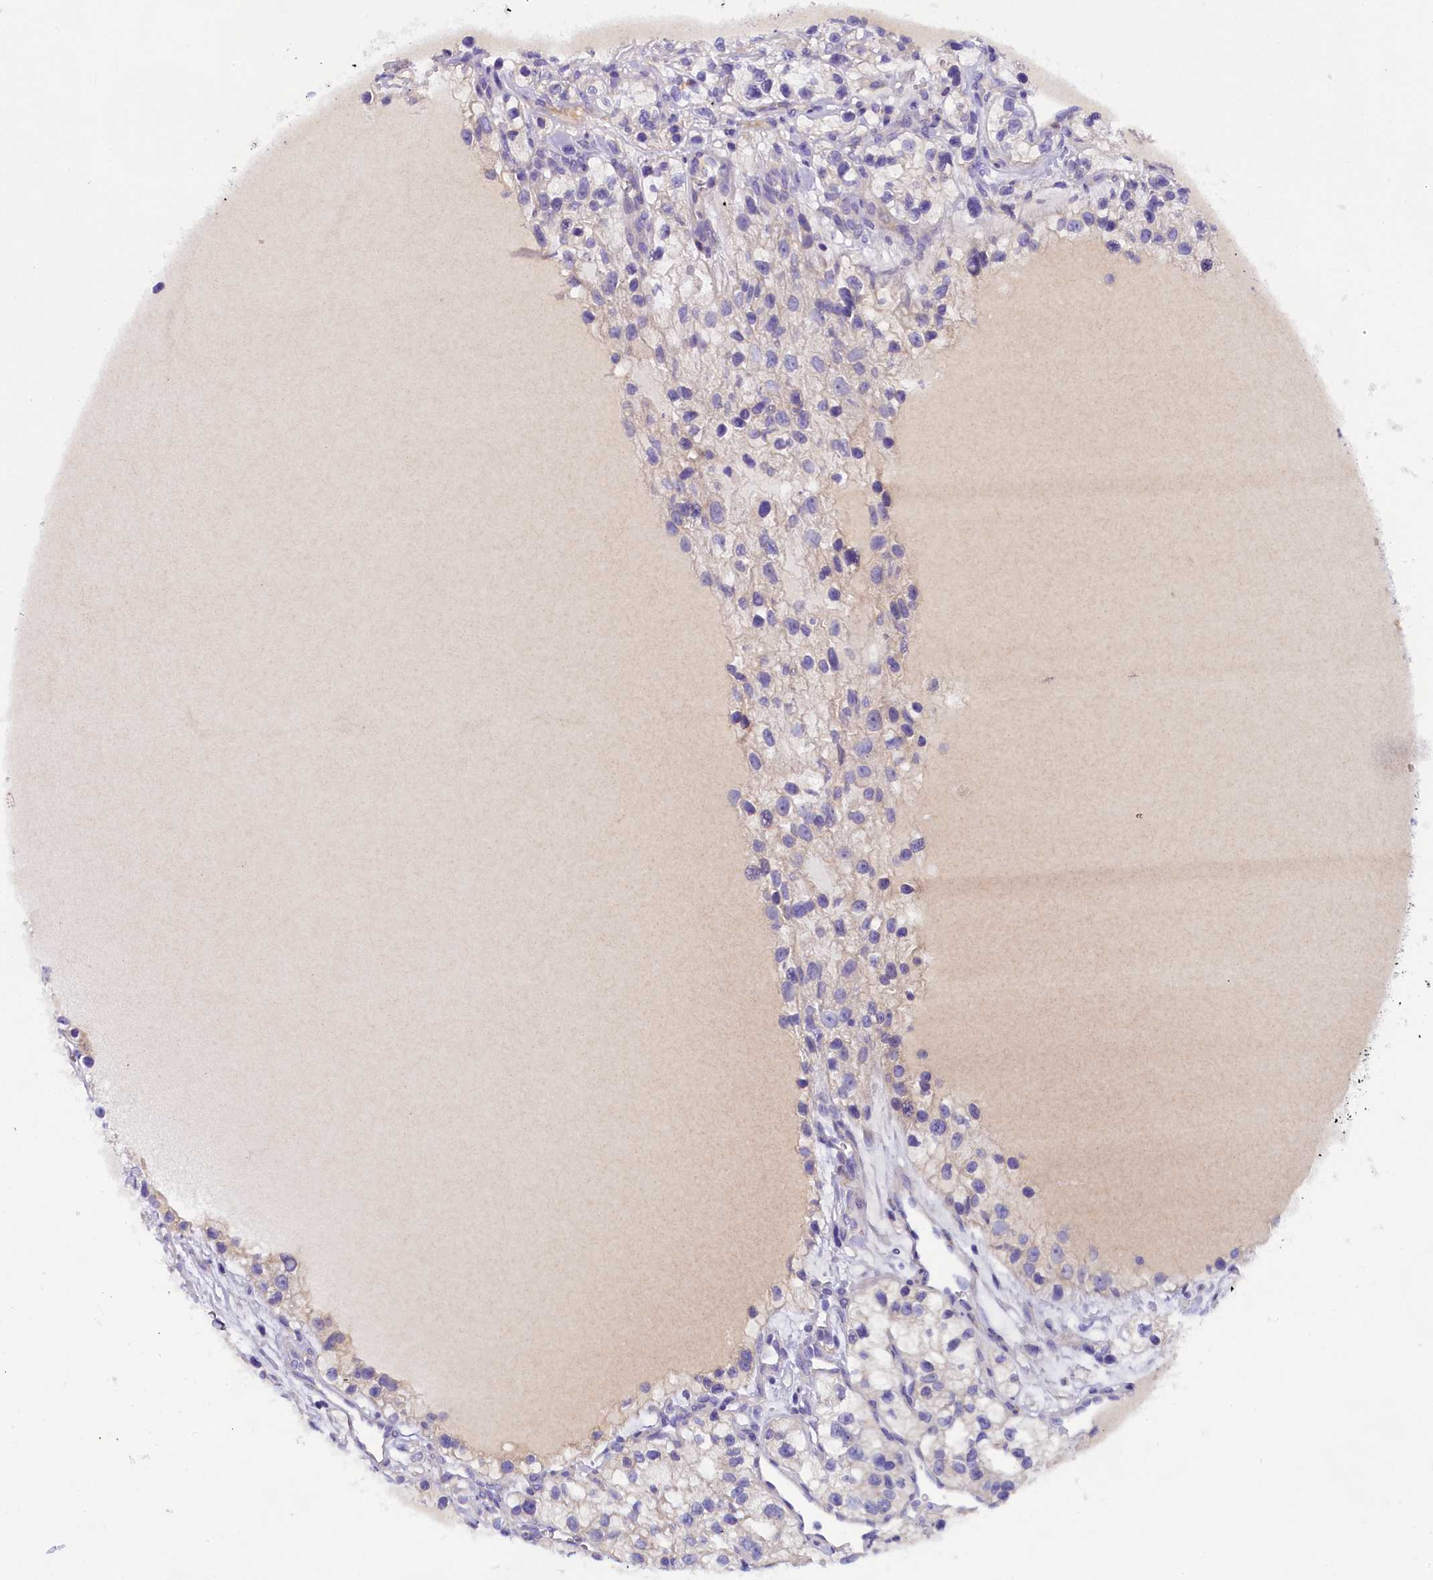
{"staining": {"intensity": "weak", "quantity": "<25%", "location": "cytoplasmic/membranous"}, "tissue": "renal cancer", "cell_type": "Tumor cells", "image_type": "cancer", "snomed": [{"axis": "morphology", "description": "Adenocarcinoma, NOS"}, {"axis": "topography", "description": "Kidney"}], "caption": "Immunohistochemistry (IHC) histopathology image of neoplastic tissue: adenocarcinoma (renal) stained with DAB reveals no significant protein staining in tumor cells.", "gene": "SOD3", "patient": {"sex": "female", "age": 57}}